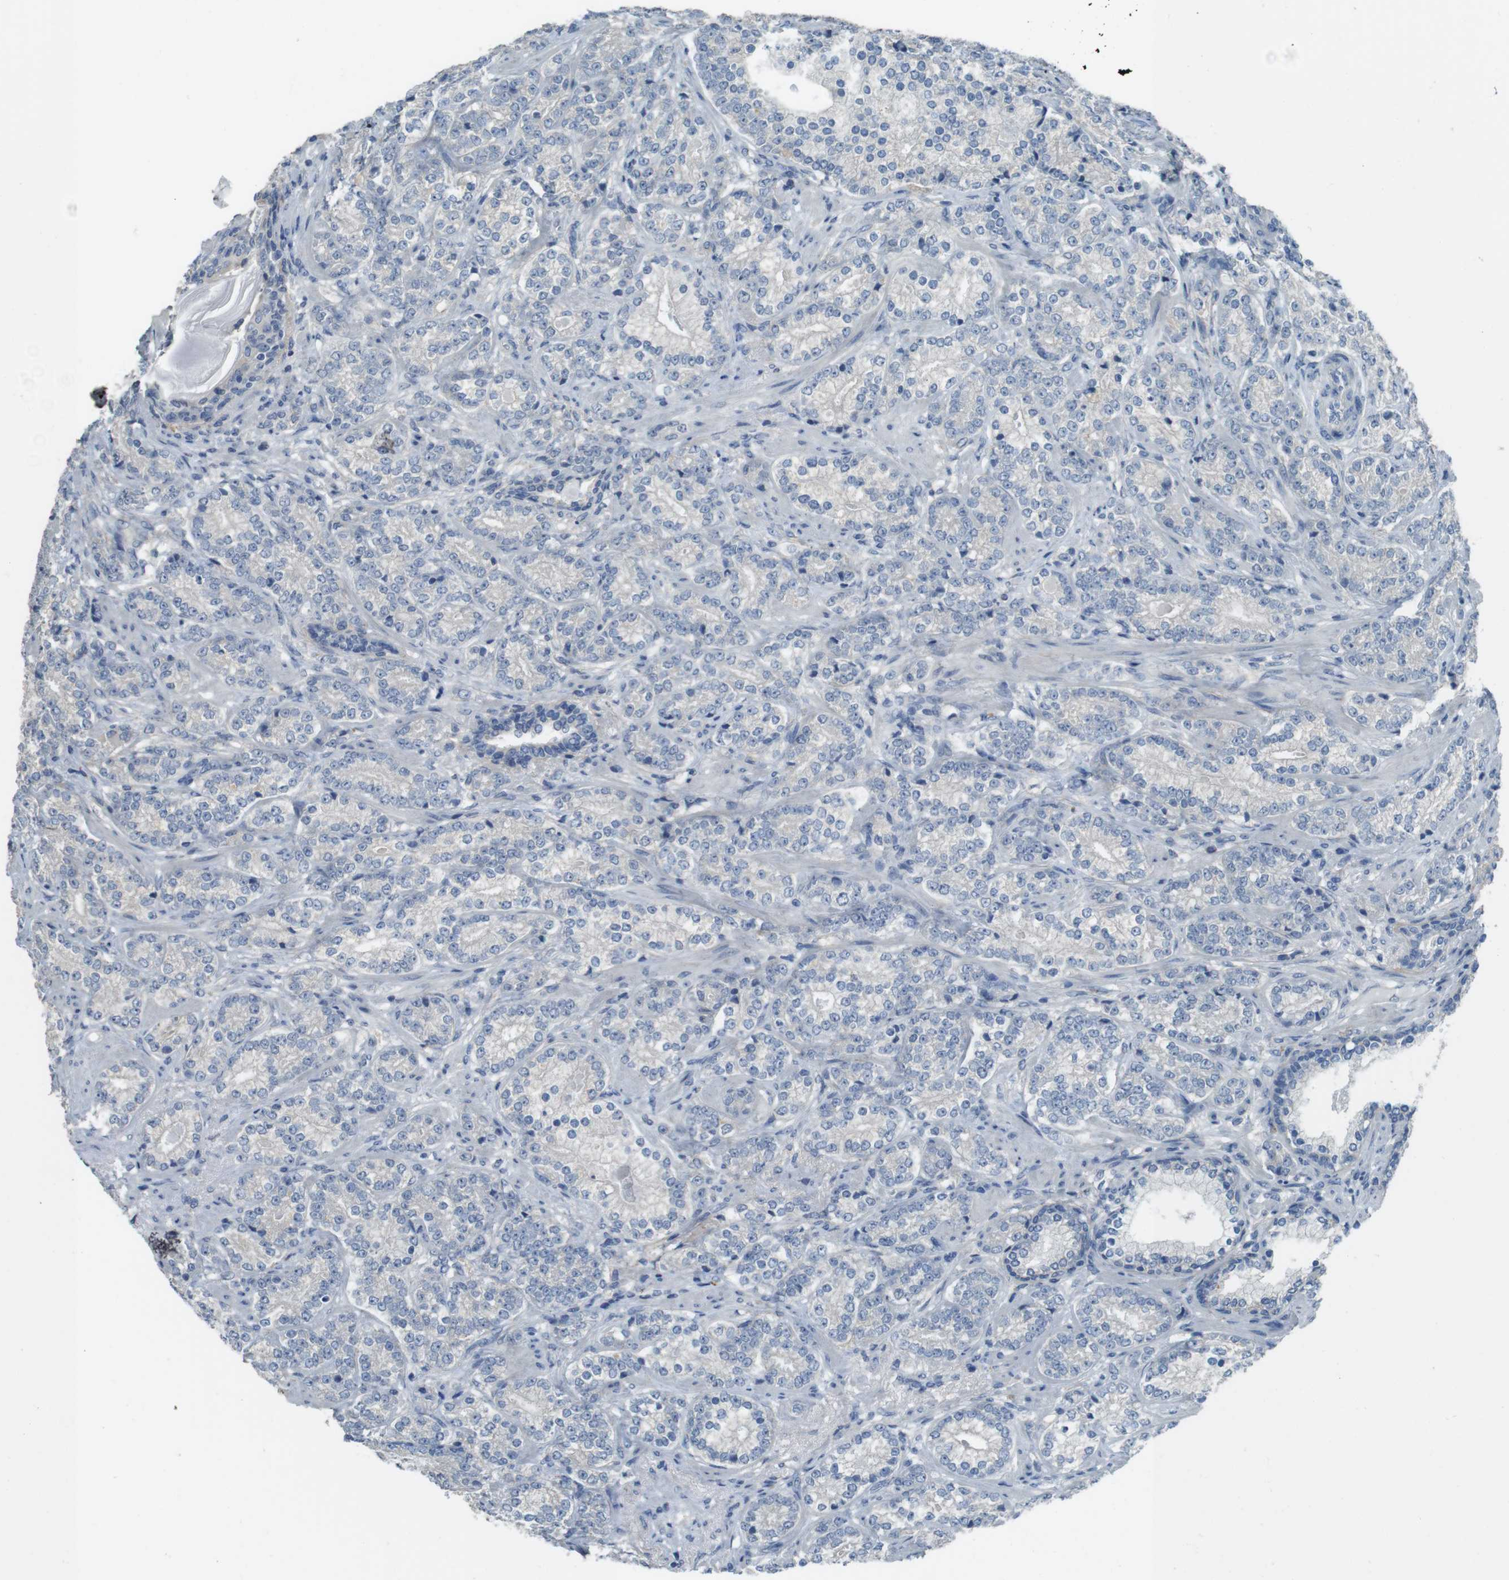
{"staining": {"intensity": "negative", "quantity": "none", "location": "none"}, "tissue": "prostate cancer", "cell_type": "Tumor cells", "image_type": "cancer", "snomed": [{"axis": "morphology", "description": "Adenocarcinoma, High grade"}, {"axis": "topography", "description": "Prostate"}], "caption": "The histopathology image demonstrates no significant staining in tumor cells of prostate cancer (high-grade adenocarcinoma). (DAB immunohistochemistry, high magnification).", "gene": "ENTPD7", "patient": {"sex": "male", "age": 61}}